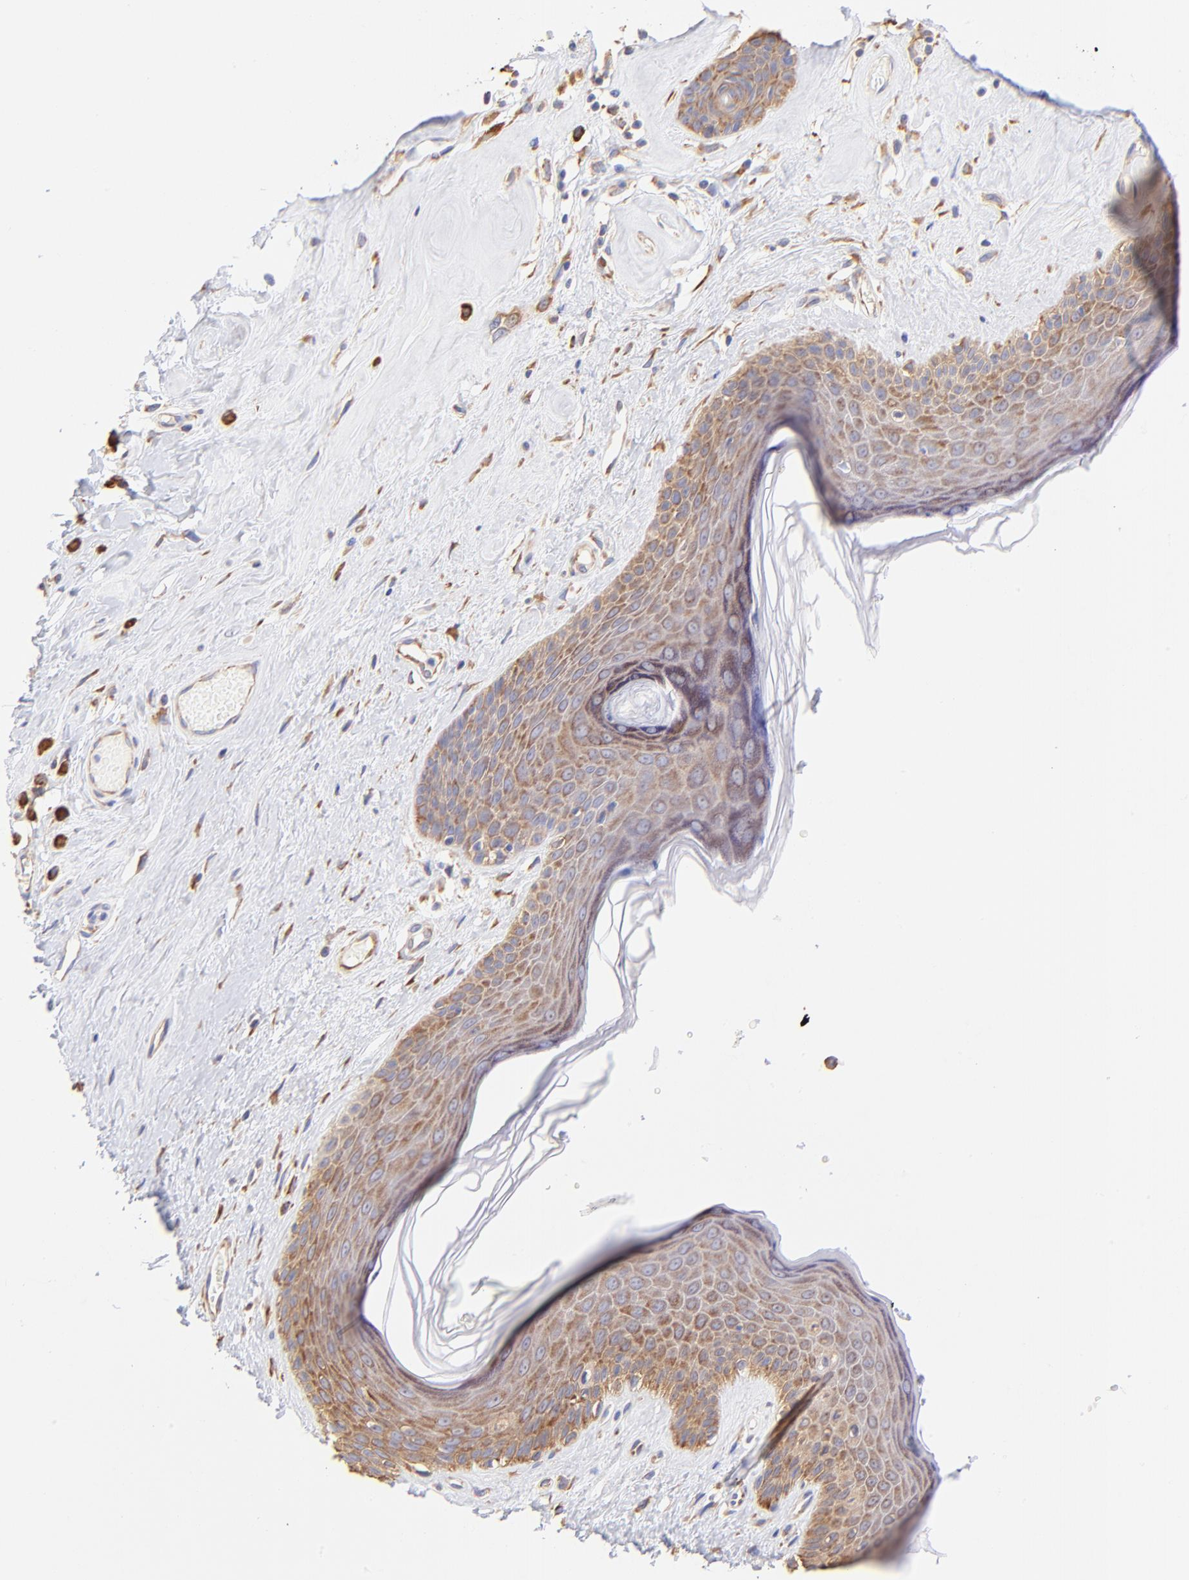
{"staining": {"intensity": "moderate", "quantity": ">75%", "location": "cytoplasmic/membranous"}, "tissue": "skin", "cell_type": "Epidermal cells", "image_type": "normal", "snomed": [{"axis": "morphology", "description": "Normal tissue, NOS"}, {"axis": "morphology", "description": "Inflammation, NOS"}, {"axis": "topography", "description": "Vulva"}], "caption": "Moderate cytoplasmic/membranous positivity is present in approximately >75% of epidermal cells in unremarkable skin. (DAB IHC, brown staining for protein, blue staining for nuclei).", "gene": "RPL30", "patient": {"sex": "female", "age": 84}}